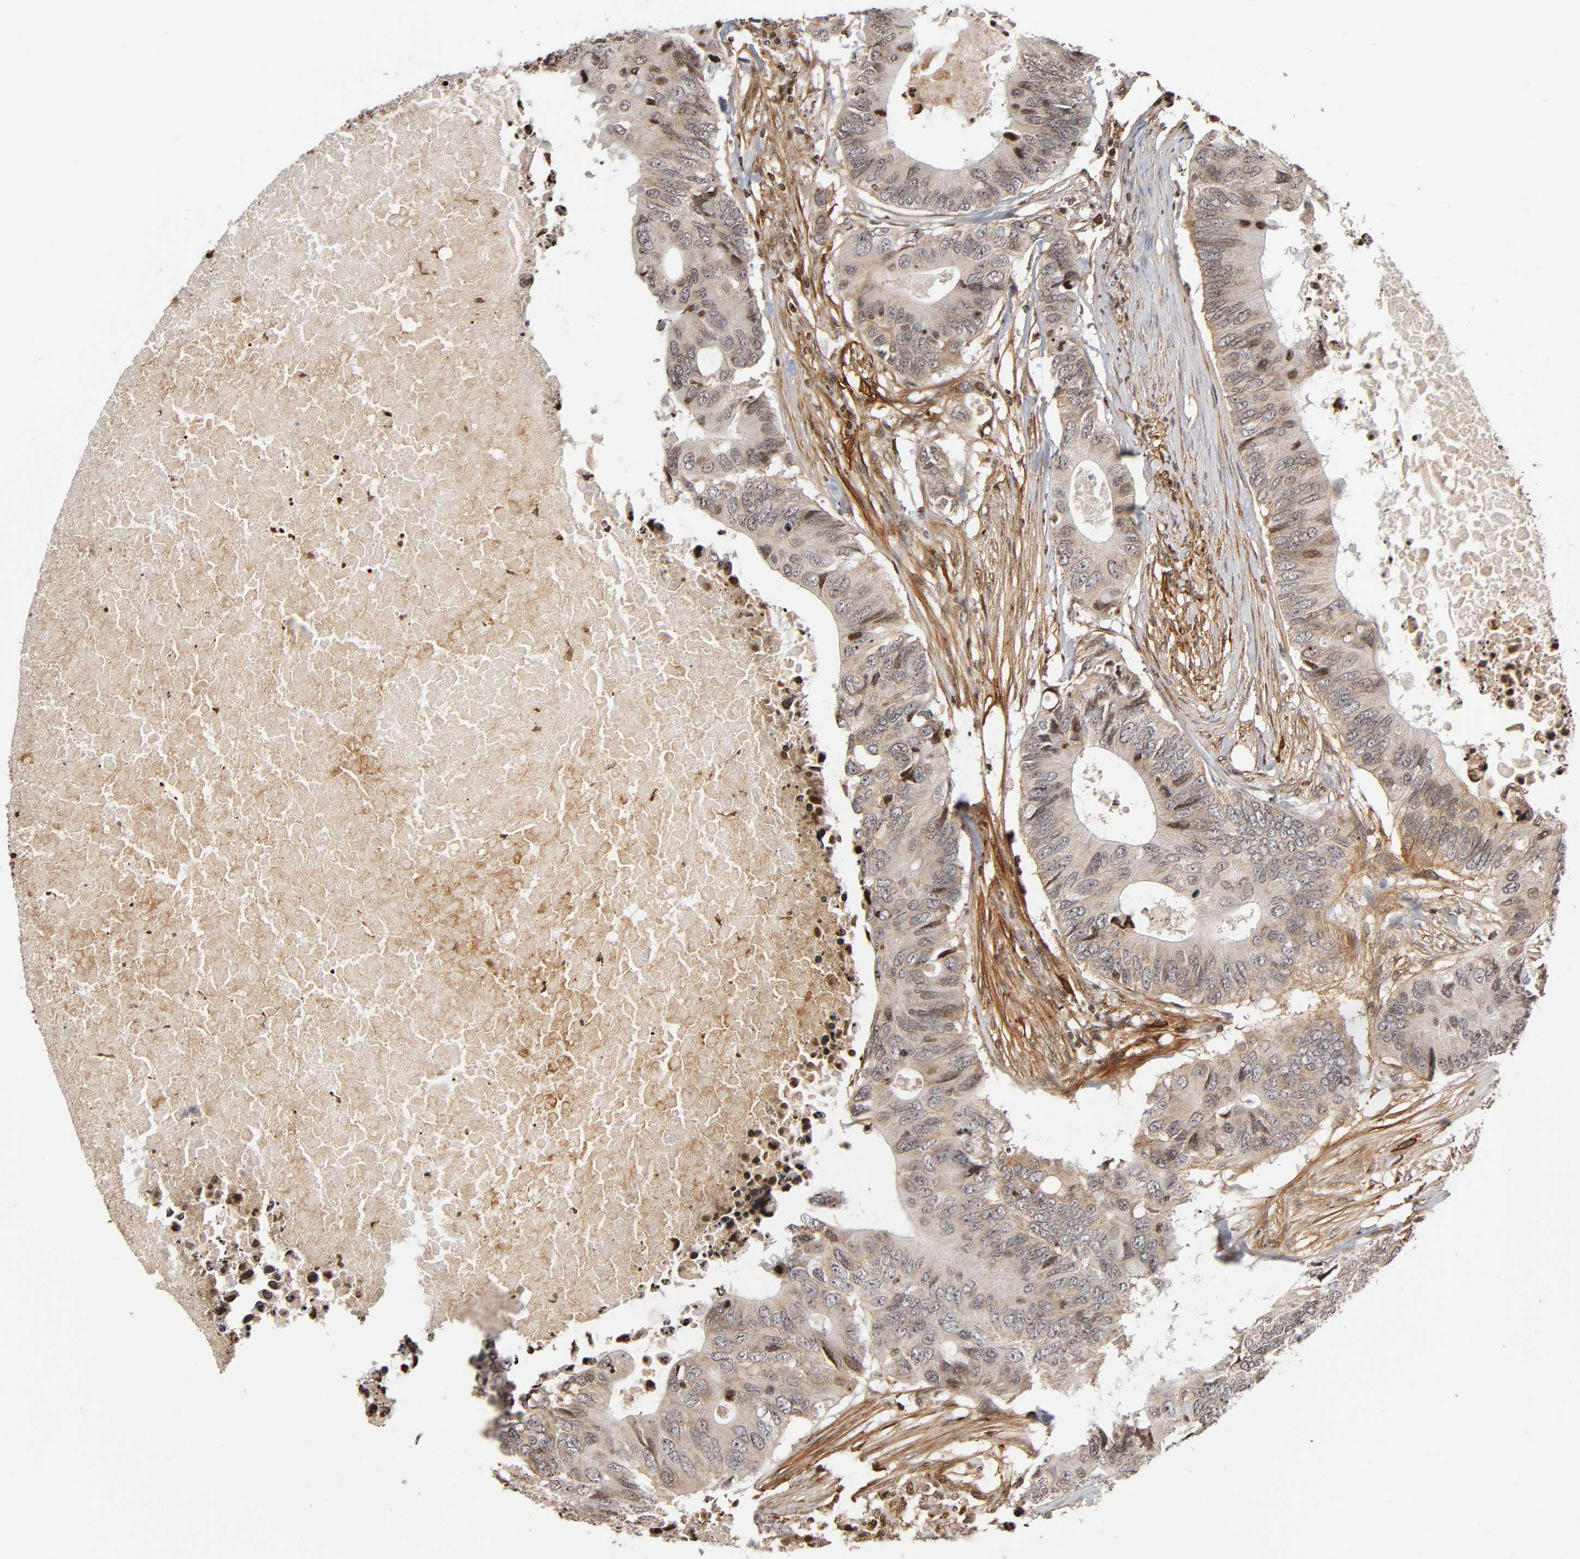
{"staining": {"intensity": "weak", "quantity": ">75%", "location": "cytoplasmic/membranous"}, "tissue": "colorectal cancer", "cell_type": "Tumor cells", "image_type": "cancer", "snomed": [{"axis": "morphology", "description": "Adenocarcinoma, NOS"}, {"axis": "topography", "description": "Colon"}], "caption": "Immunohistochemical staining of human colorectal cancer (adenocarcinoma) displays weak cytoplasmic/membranous protein expression in about >75% of tumor cells.", "gene": "ITGAV", "patient": {"sex": "male", "age": 71}}